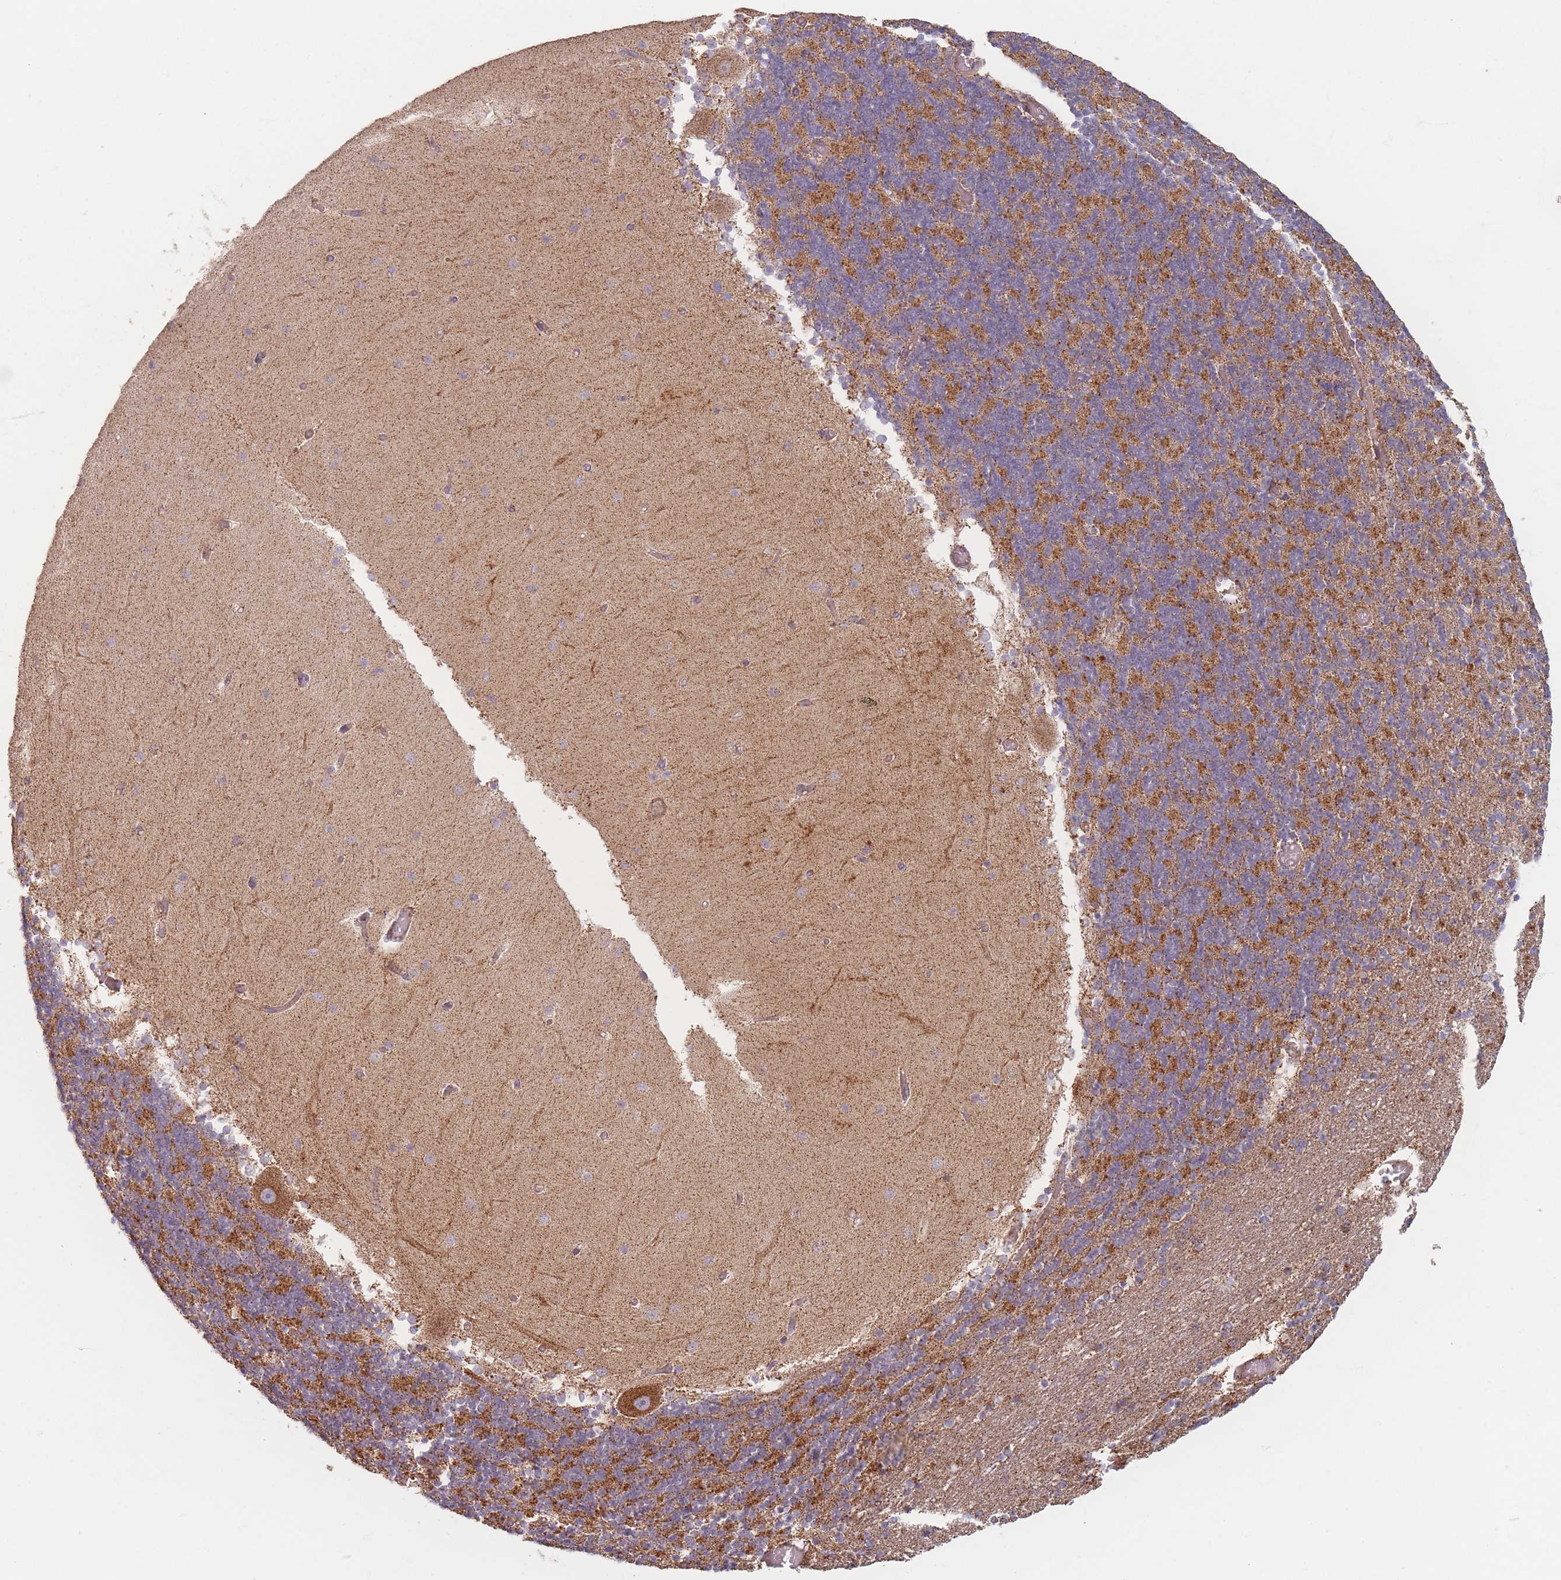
{"staining": {"intensity": "moderate", "quantity": "25%-75%", "location": "cytoplasmic/membranous"}, "tissue": "cerebellum", "cell_type": "Cells in granular layer", "image_type": "normal", "snomed": [{"axis": "morphology", "description": "Normal tissue, NOS"}, {"axis": "topography", "description": "Cerebellum"}], "caption": "This photomicrograph exhibits unremarkable cerebellum stained with IHC to label a protein in brown. The cytoplasmic/membranous of cells in granular layer show moderate positivity for the protein. Nuclei are counter-stained blue.", "gene": "ESRP2", "patient": {"sex": "female", "age": 28}}